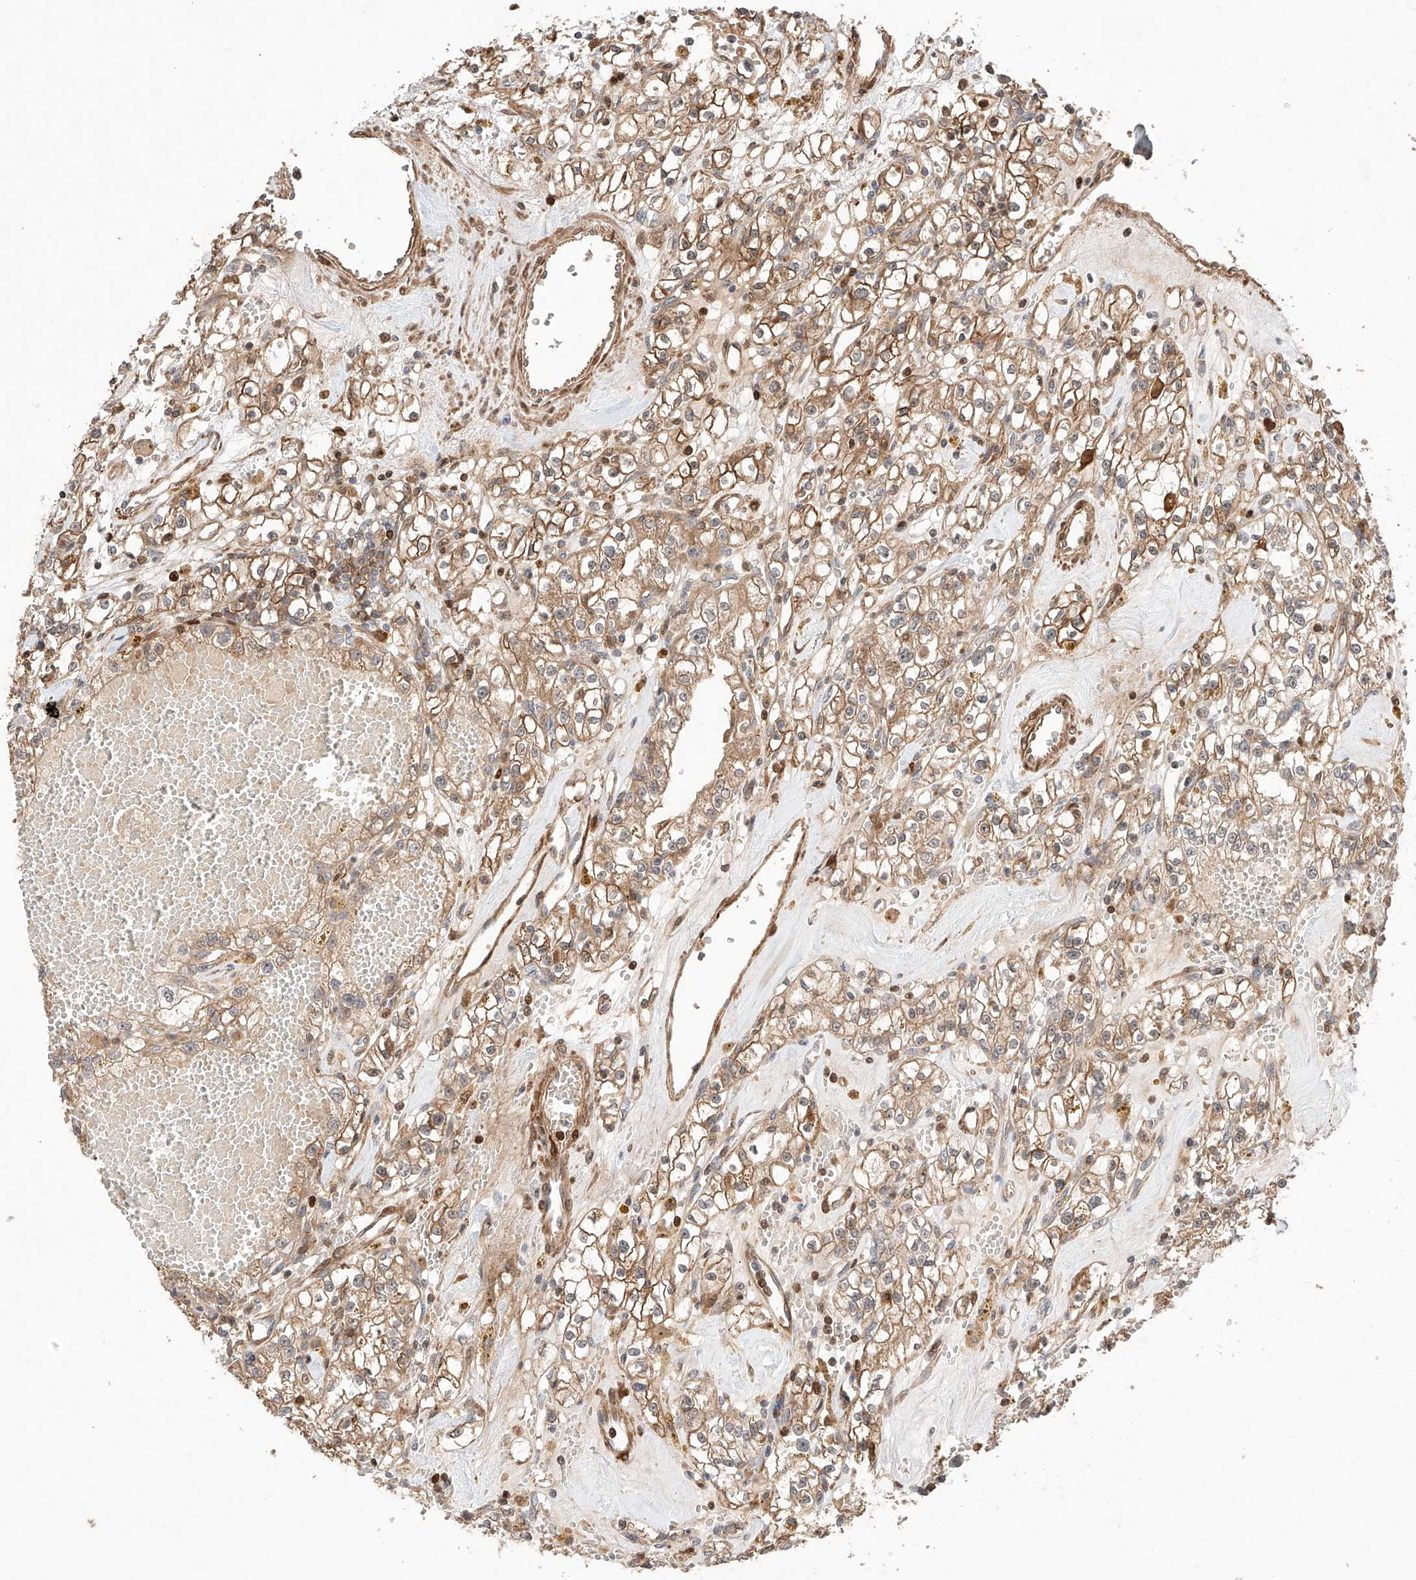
{"staining": {"intensity": "moderate", "quantity": ">75%", "location": "cytoplasmic/membranous"}, "tissue": "renal cancer", "cell_type": "Tumor cells", "image_type": "cancer", "snomed": [{"axis": "morphology", "description": "Adenocarcinoma, NOS"}, {"axis": "topography", "description": "Kidney"}], "caption": "IHC image of neoplastic tissue: renal cancer stained using IHC reveals medium levels of moderate protein expression localized specifically in the cytoplasmic/membranous of tumor cells, appearing as a cytoplasmic/membranous brown color.", "gene": "IGSF22", "patient": {"sex": "male", "age": 56}}